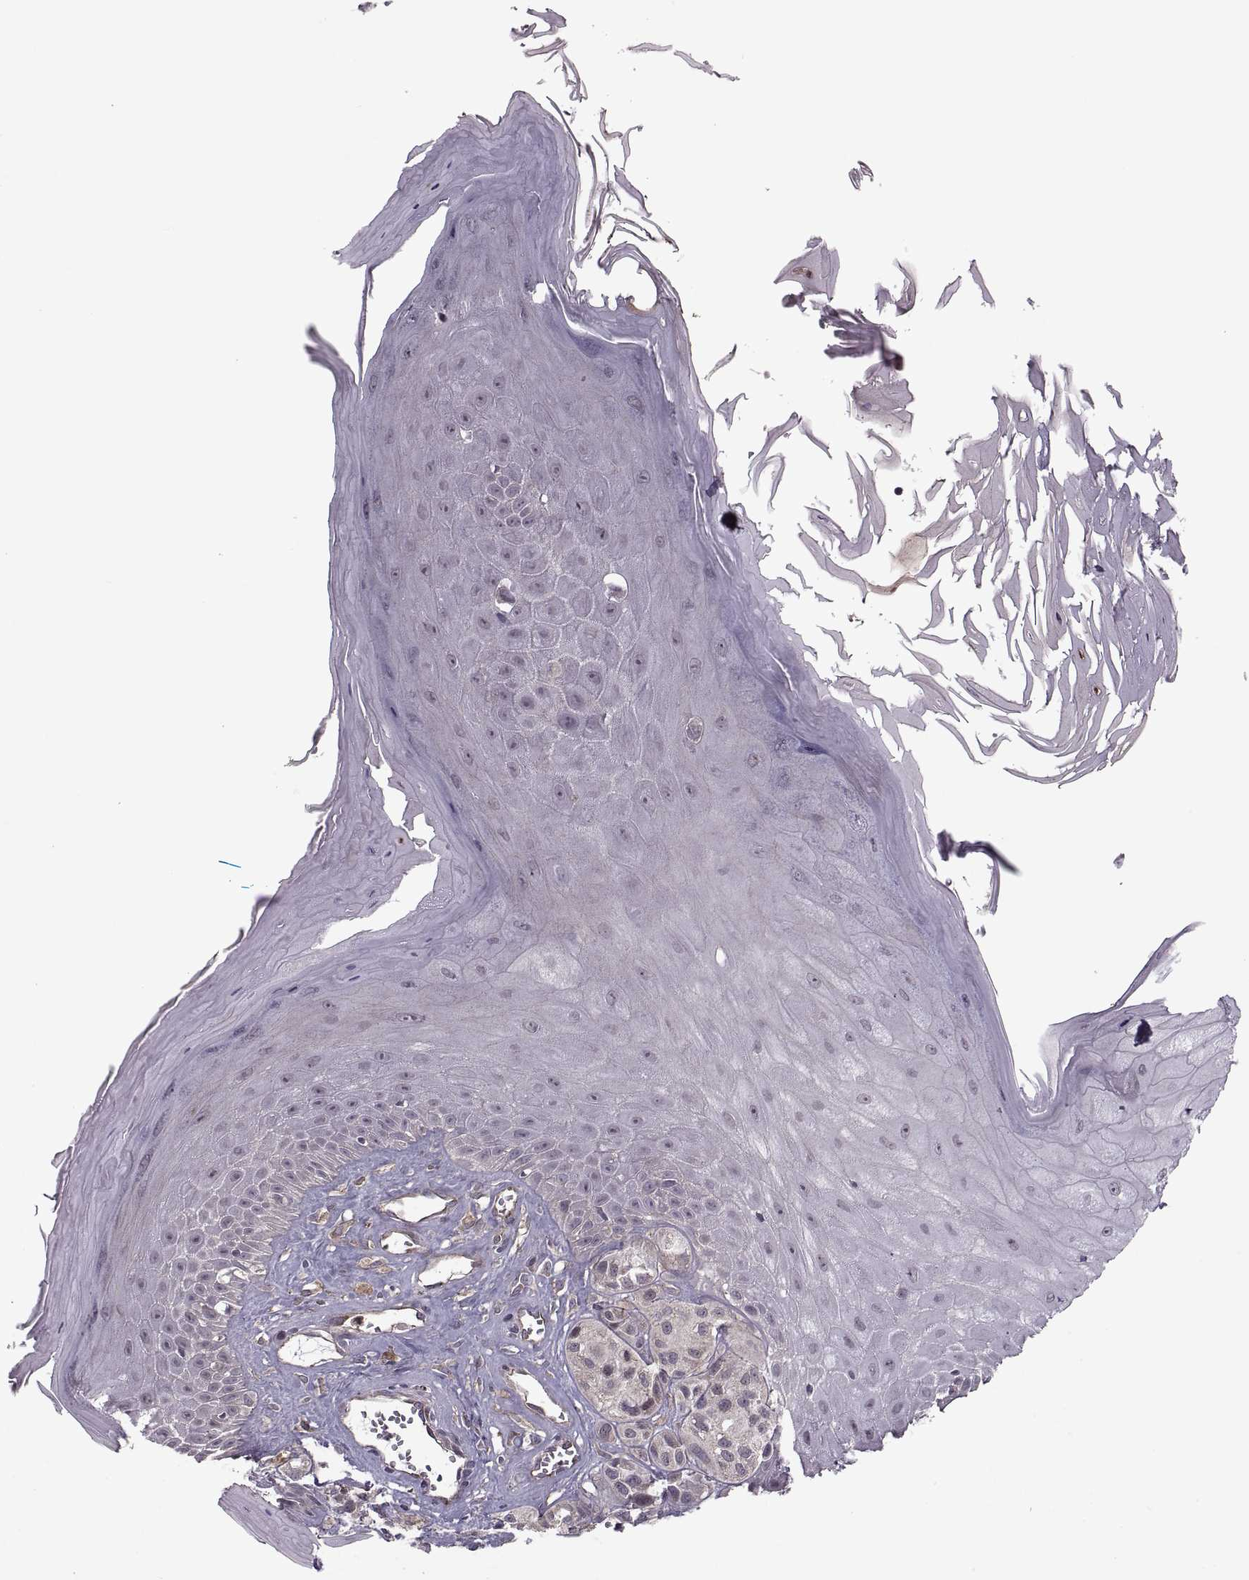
{"staining": {"intensity": "weak", "quantity": "<25%", "location": "cytoplasmic/membranous"}, "tissue": "melanoma", "cell_type": "Tumor cells", "image_type": "cancer", "snomed": [{"axis": "morphology", "description": "Malignant melanoma, NOS"}, {"axis": "topography", "description": "Skin"}], "caption": "DAB immunohistochemical staining of human melanoma exhibits no significant positivity in tumor cells. Nuclei are stained in blue.", "gene": "PIERCE1", "patient": {"sex": "male", "age": 77}}